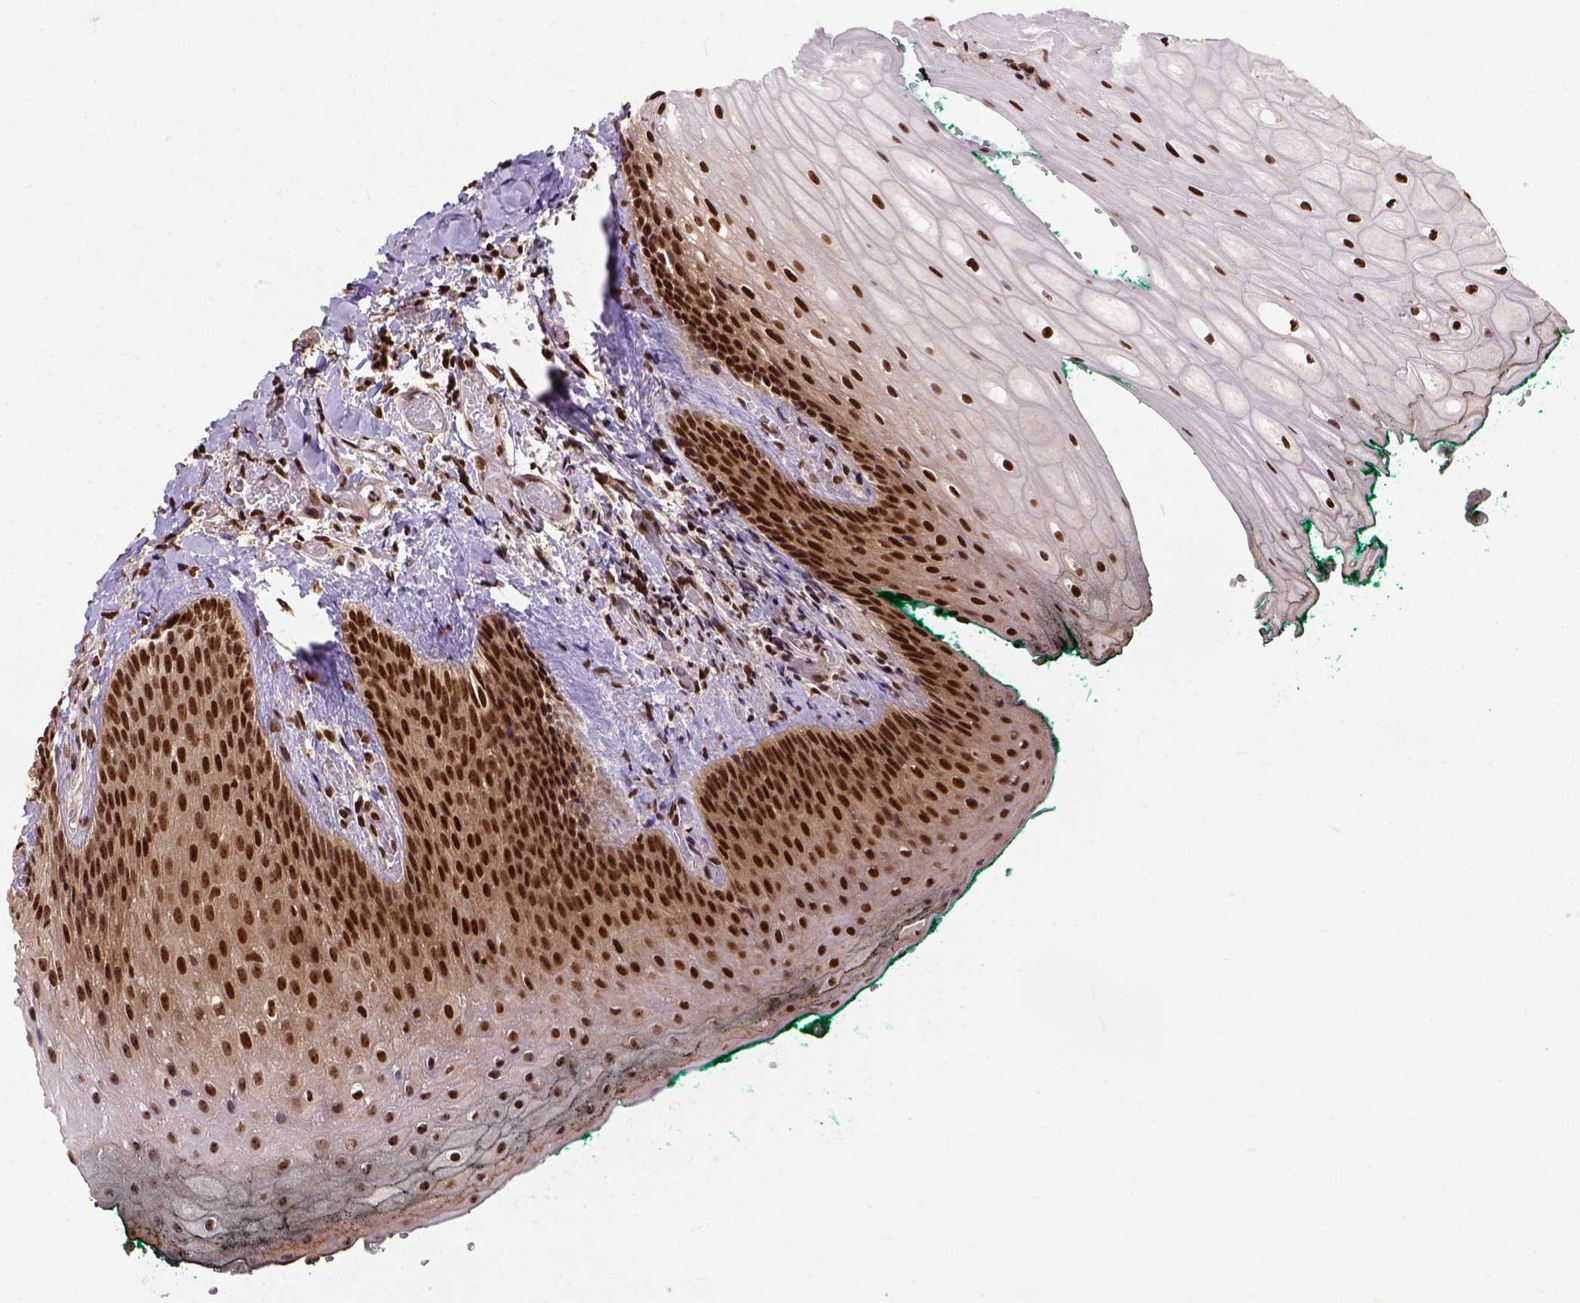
{"staining": {"intensity": "strong", "quantity": ">75%", "location": "nuclear"}, "tissue": "oral mucosa", "cell_type": "Squamous epithelial cells", "image_type": "normal", "snomed": [{"axis": "morphology", "description": "Normal tissue, NOS"}, {"axis": "topography", "description": "Oral tissue"}, {"axis": "topography", "description": "Head-Neck"}], "caption": "The image displays immunohistochemical staining of normal oral mucosa. There is strong nuclear staining is identified in approximately >75% of squamous epithelial cells.", "gene": "NACC1", "patient": {"sex": "female", "age": 68}}